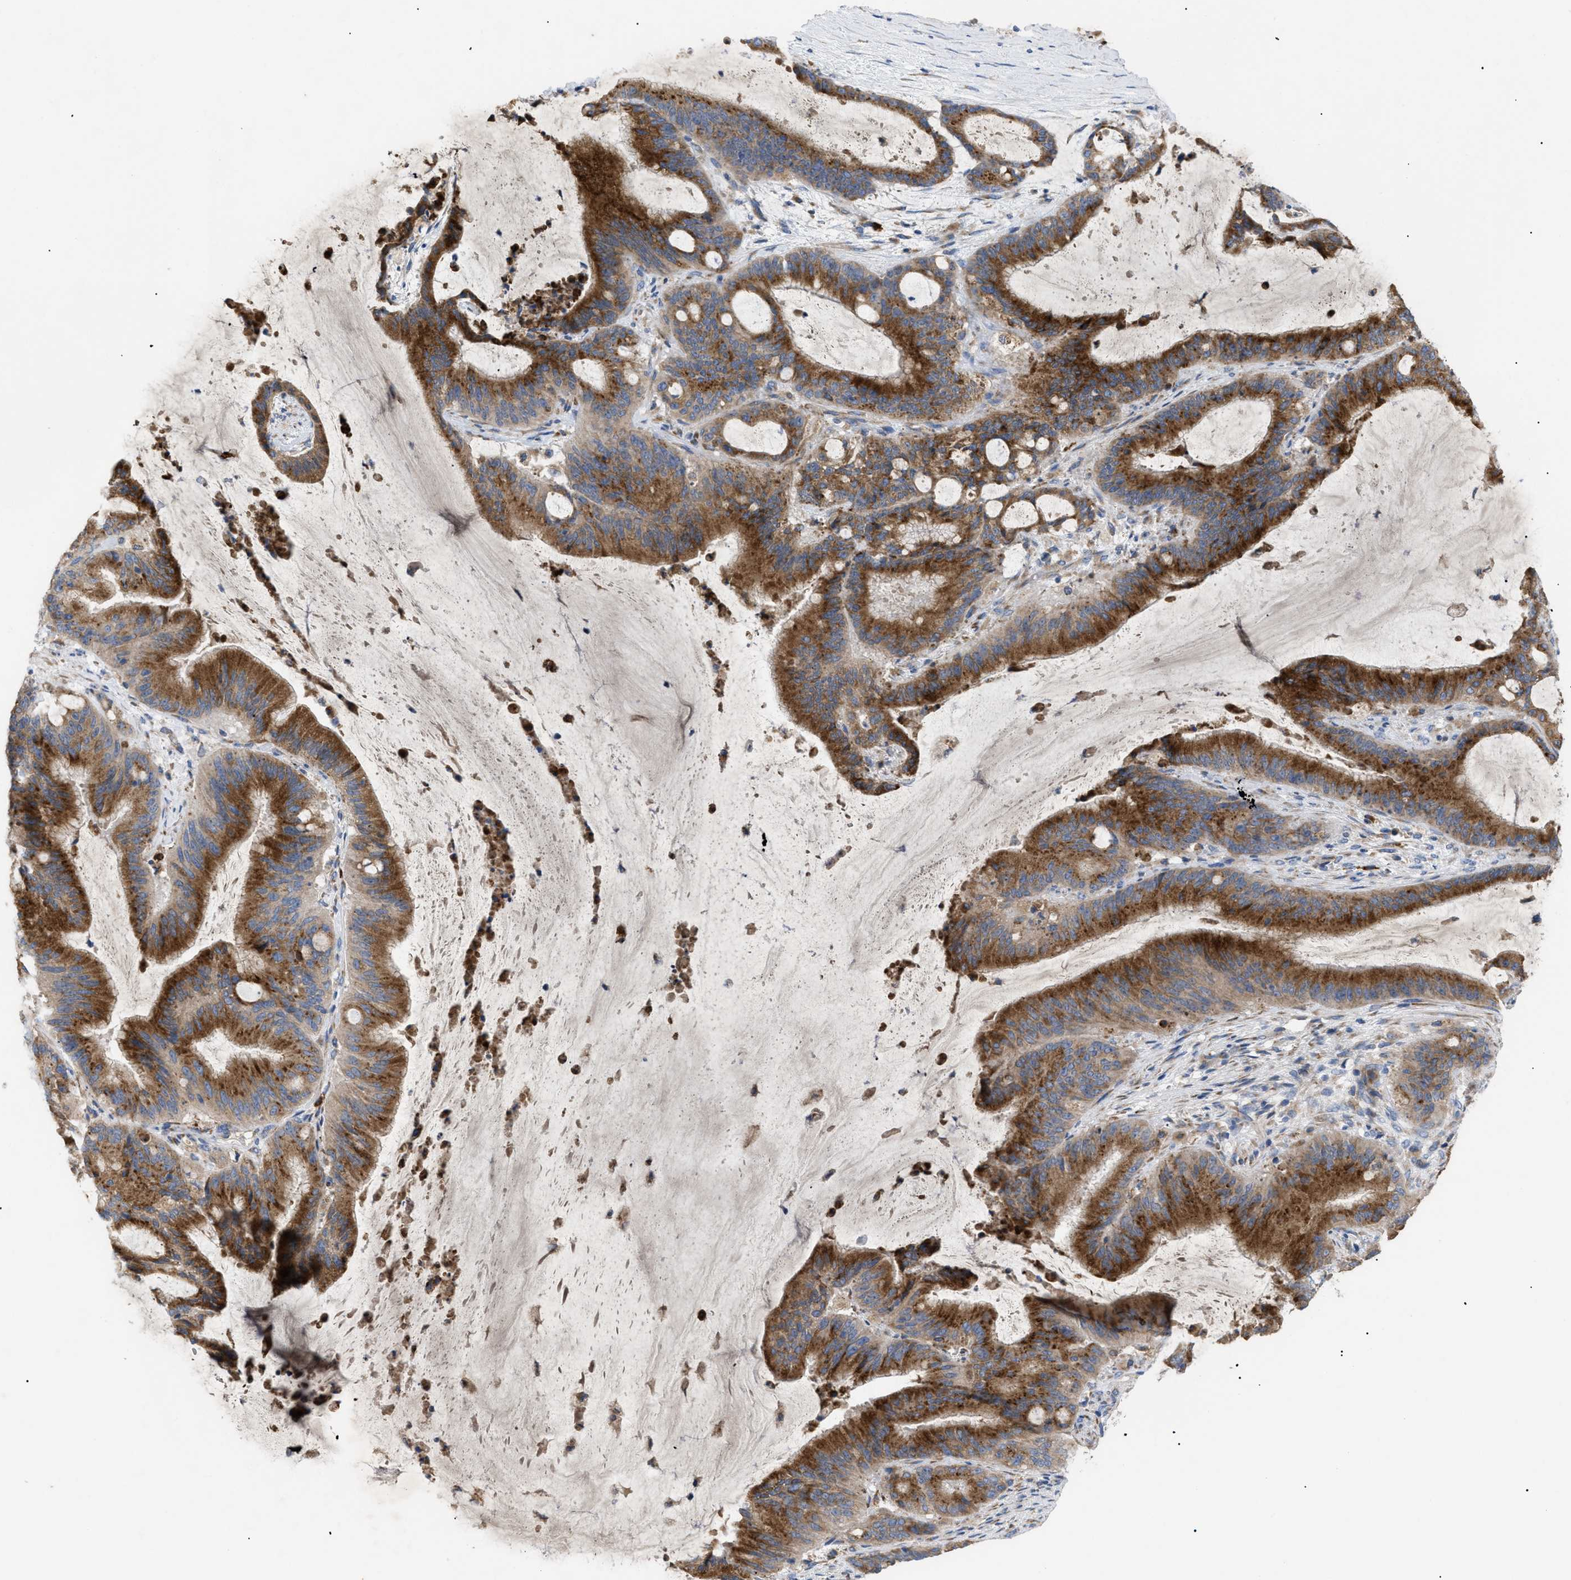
{"staining": {"intensity": "strong", "quantity": ">75%", "location": "cytoplasmic/membranous"}, "tissue": "liver cancer", "cell_type": "Tumor cells", "image_type": "cancer", "snomed": [{"axis": "morphology", "description": "Normal tissue, NOS"}, {"axis": "morphology", "description": "Cholangiocarcinoma"}, {"axis": "topography", "description": "Liver"}, {"axis": "topography", "description": "Peripheral nerve tissue"}], "caption": "About >75% of tumor cells in liver cancer (cholangiocarcinoma) display strong cytoplasmic/membranous protein expression as visualized by brown immunohistochemical staining.", "gene": "SLC50A1", "patient": {"sex": "female", "age": 73}}